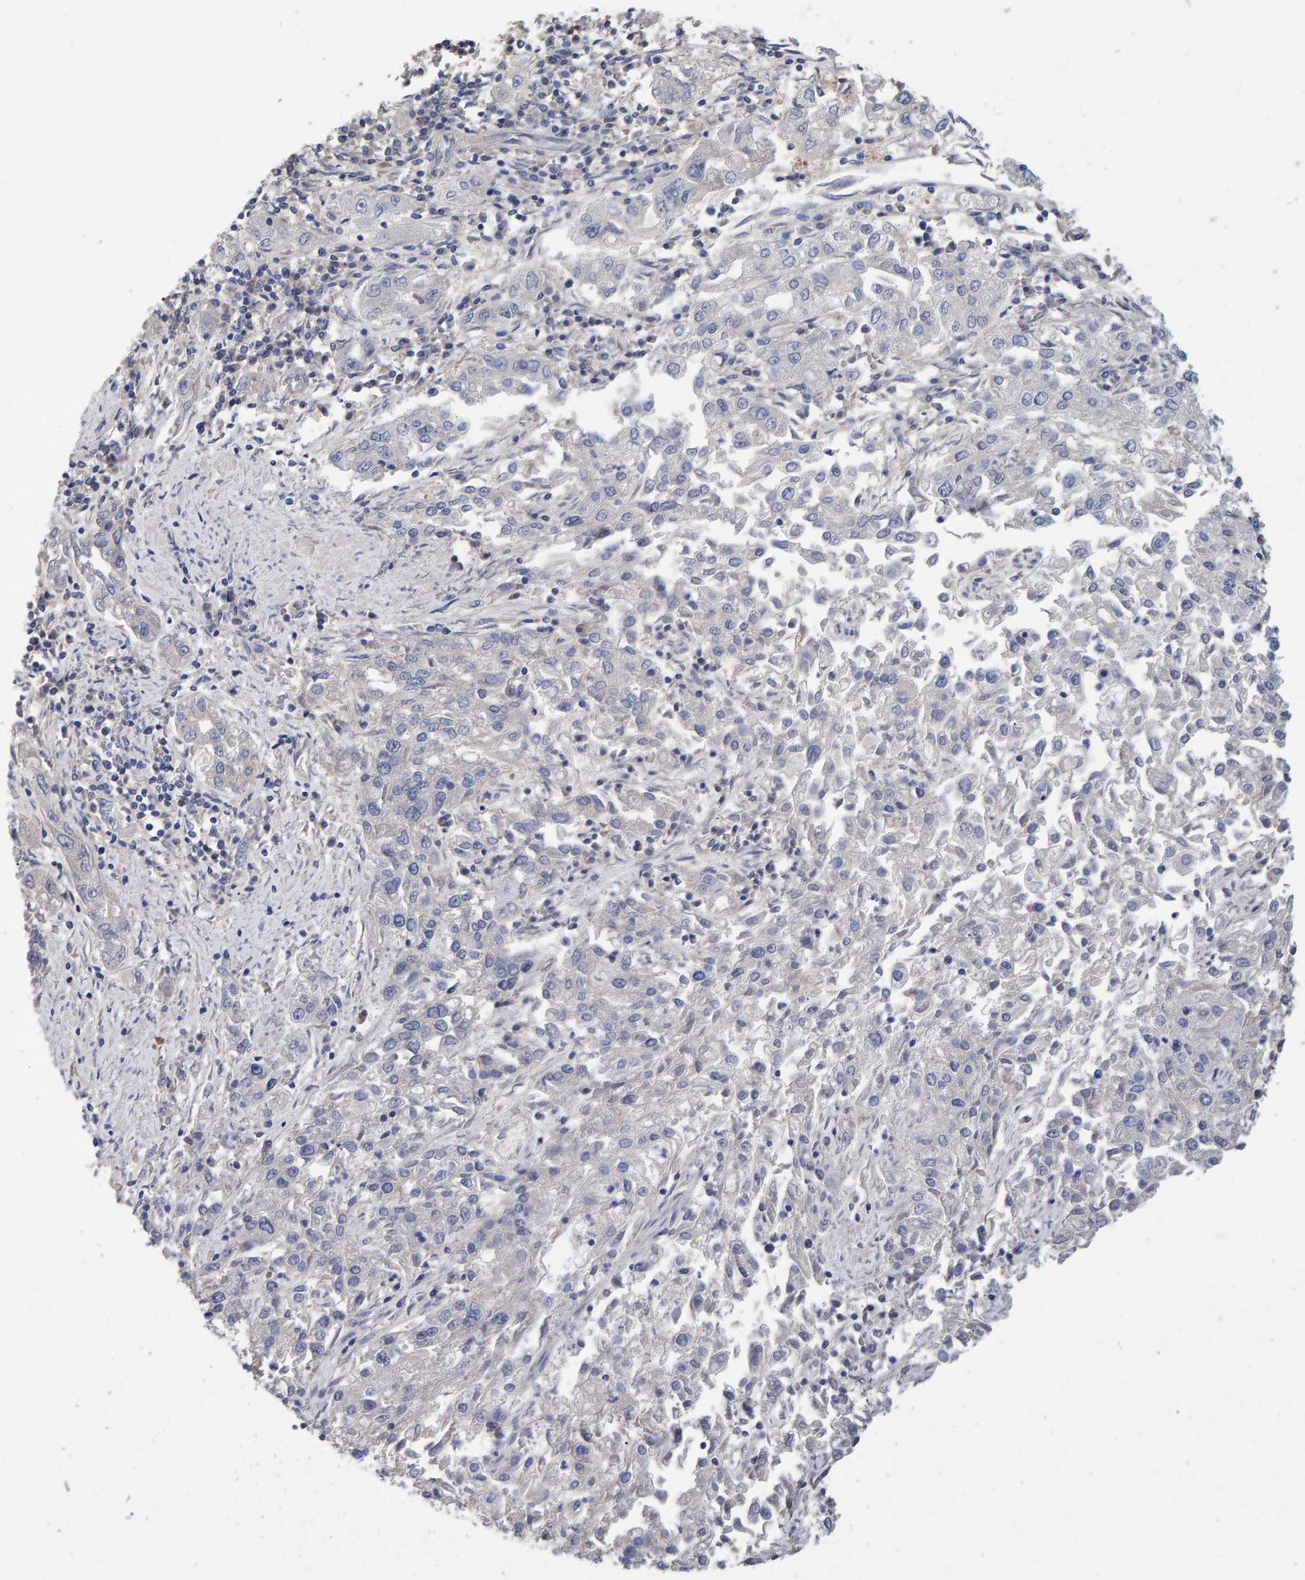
{"staining": {"intensity": "negative", "quantity": "none", "location": "none"}, "tissue": "endometrial cancer", "cell_type": "Tumor cells", "image_type": "cancer", "snomed": [{"axis": "morphology", "description": "Adenocarcinoma, NOS"}, {"axis": "topography", "description": "Endometrium"}], "caption": "The histopathology image demonstrates no staining of tumor cells in endometrial cancer (adenocarcinoma).", "gene": "EFR3A", "patient": {"sex": "female", "age": 49}}